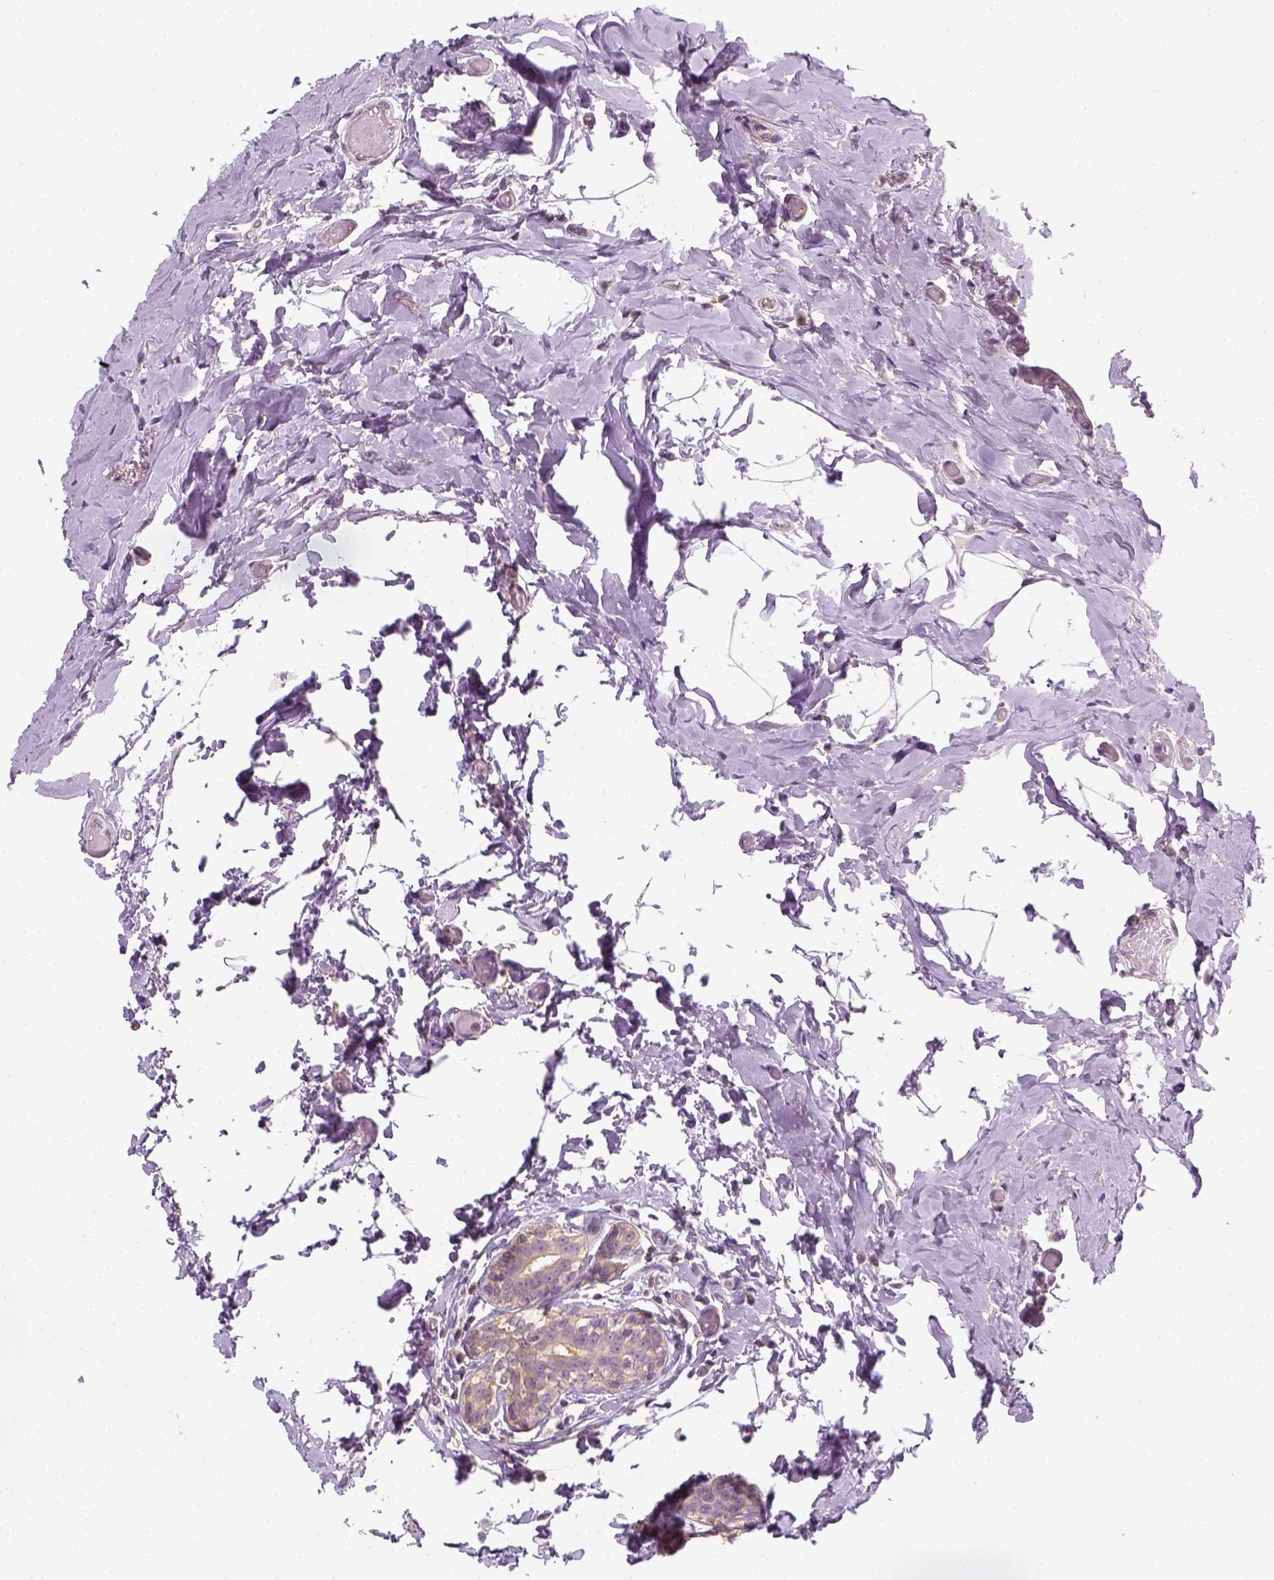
{"staining": {"intensity": "weak", "quantity": ">75%", "location": "cytoplasmic/membranous"}, "tissue": "breast cancer", "cell_type": "Tumor cells", "image_type": "cancer", "snomed": [{"axis": "morphology", "description": "Intraductal carcinoma, in situ"}, {"axis": "morphology", "description": "Duct carcinoma"}, {"axis": "morphology", "description": "Lobular carcinoma, in situ"}, {"axis": "topography", "description": "Breast"}], "caption": "High-magnification brightfield microscopy of breast lobular carcinoma in situ stained with DAB (brown) and counterstained with hematoxylin (blue). tumor cells exhibit weak cytoplasmic/membranous expression is present in approximately>75% of cells.", "gene": "EPHB1", "patient": {"sex": "female", "age": 44}}